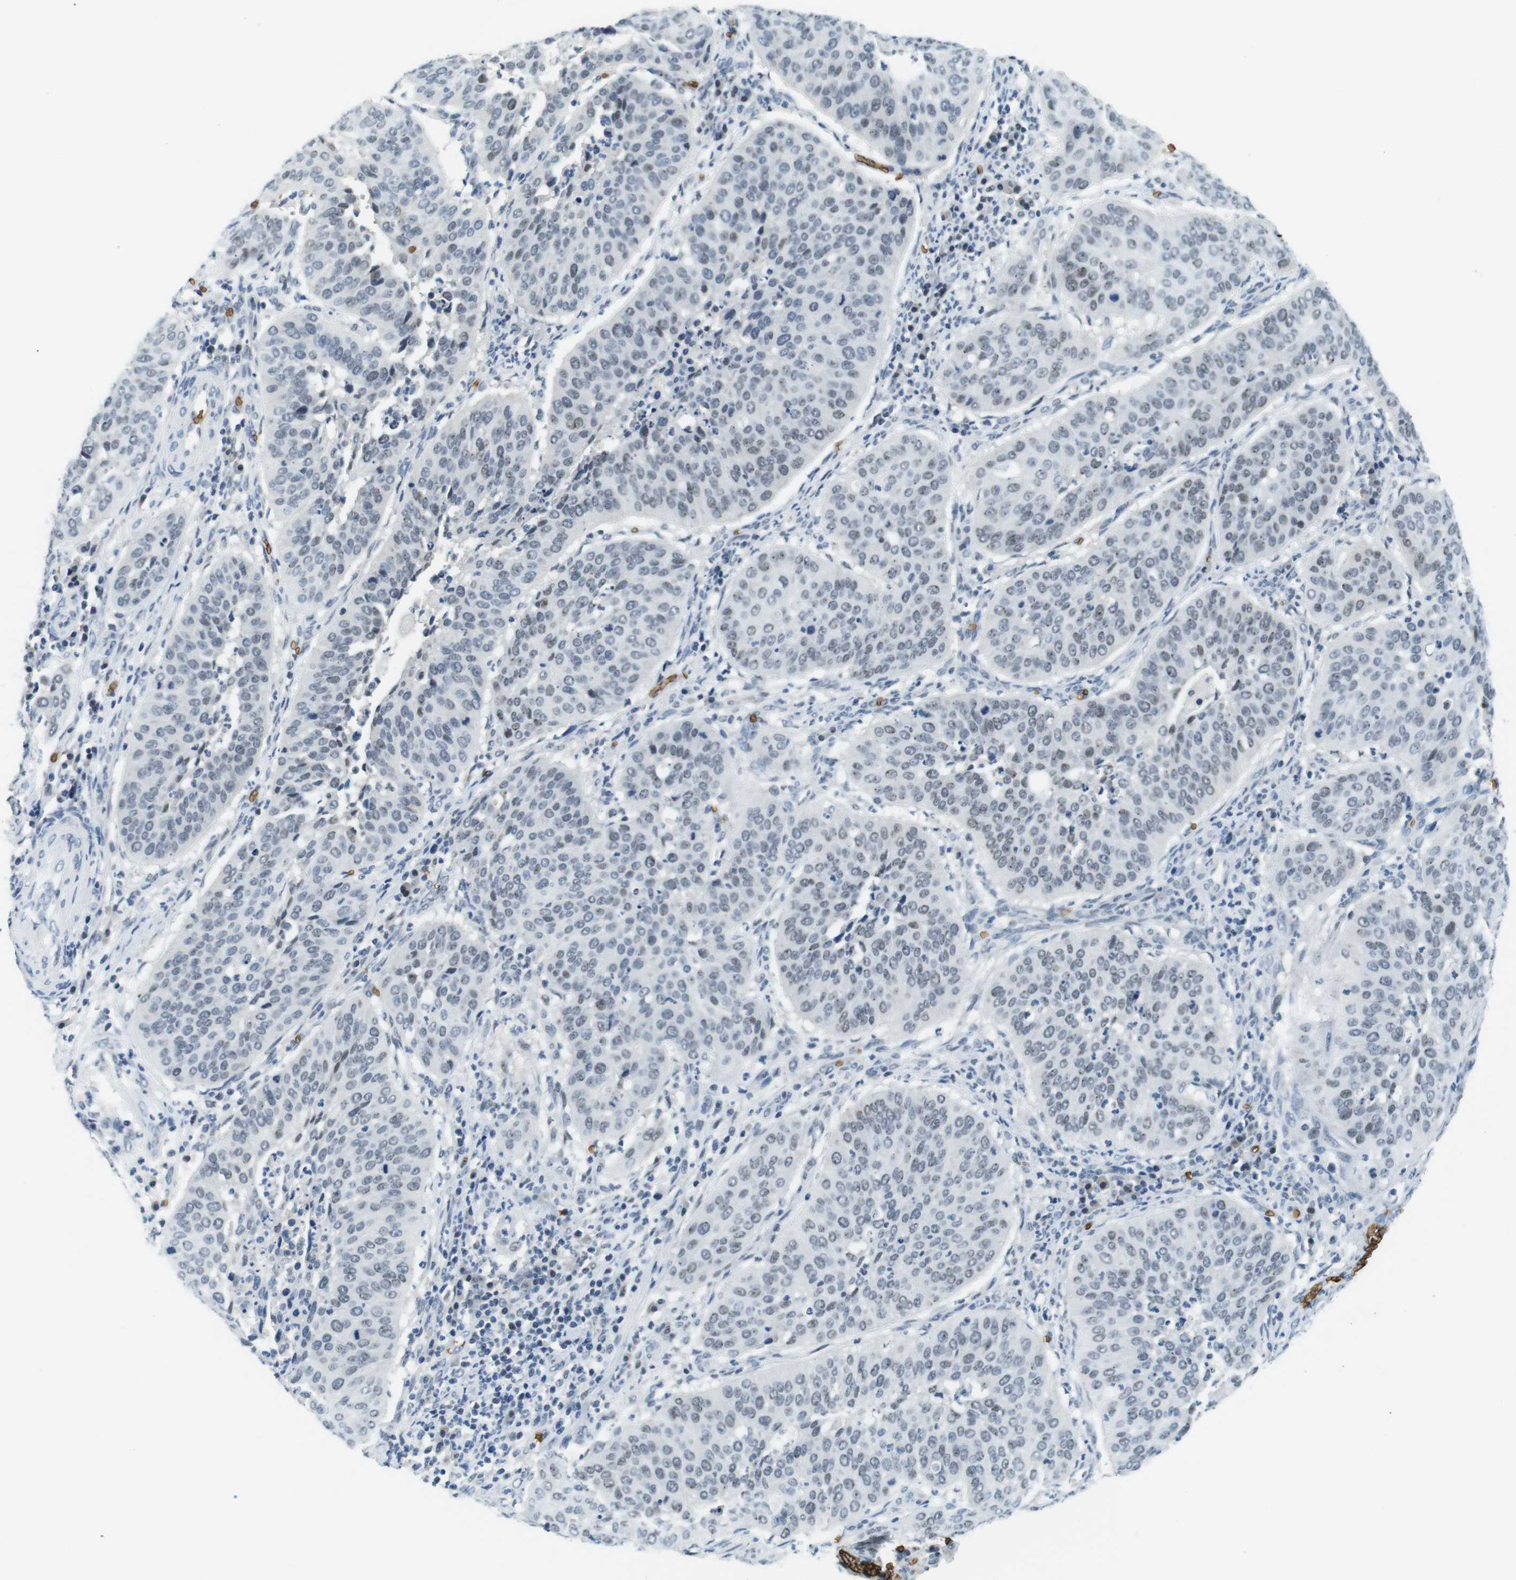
{"staining": {"intensity": "negative", "quantity": "none", "location": "none"}, "tissue": "cervical cancer", "cell_type": "Tumor cells", "image_type": "cancer", "snomed": [{"axis": "morphology", "description": "Normal tissue, NOS"}, {"axis": "morphology", "description": "Squamous cell carcinoma, NOS"}, {"axis": "topography", "description": "Cervix"}], "caption": "The photomicrograph shows no significant expression in tumor cells of cervical cancer.", "gene": "SLC4A1", "patient": {"sex": "female", "age": 39}}